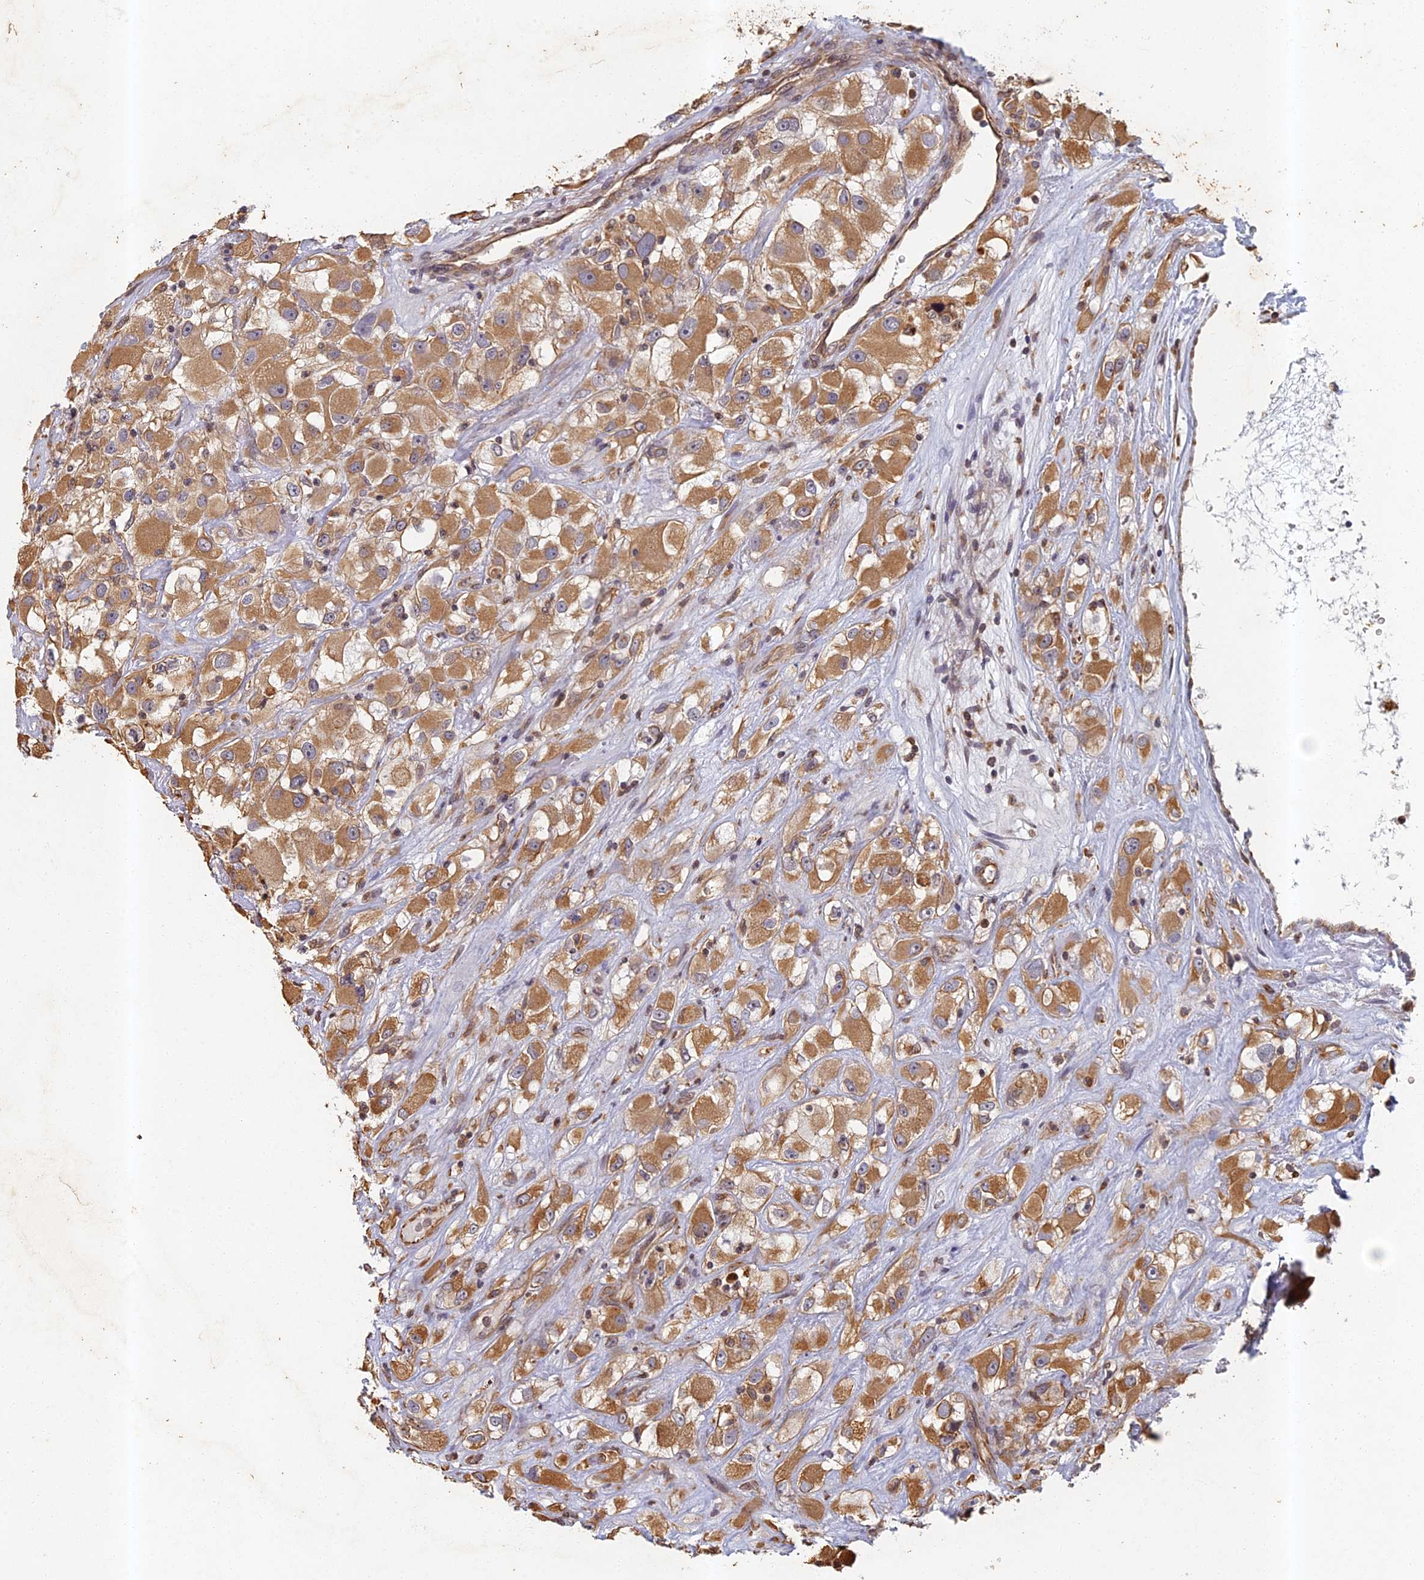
{"staining": {"intensity": "moderate", "quantity": "25%-75%", "location": "cytoplasmic/membranous"}, "tissue": "renal cancer", "cell_type": "Tumor cells", "image_type": "cancer", "snomed": [{"axis": "morphology", "description": "Adenocarcinoma, NOS"}, {"axis": "topography", "description": "Kidney"}], "caption": "Human renal cancer (adenocarcinoma) stained with a protein marker exhibits moderate staining in tumor cells.", "gene": "ABCB10", "patient": {"sex": "female", "age": 52}}